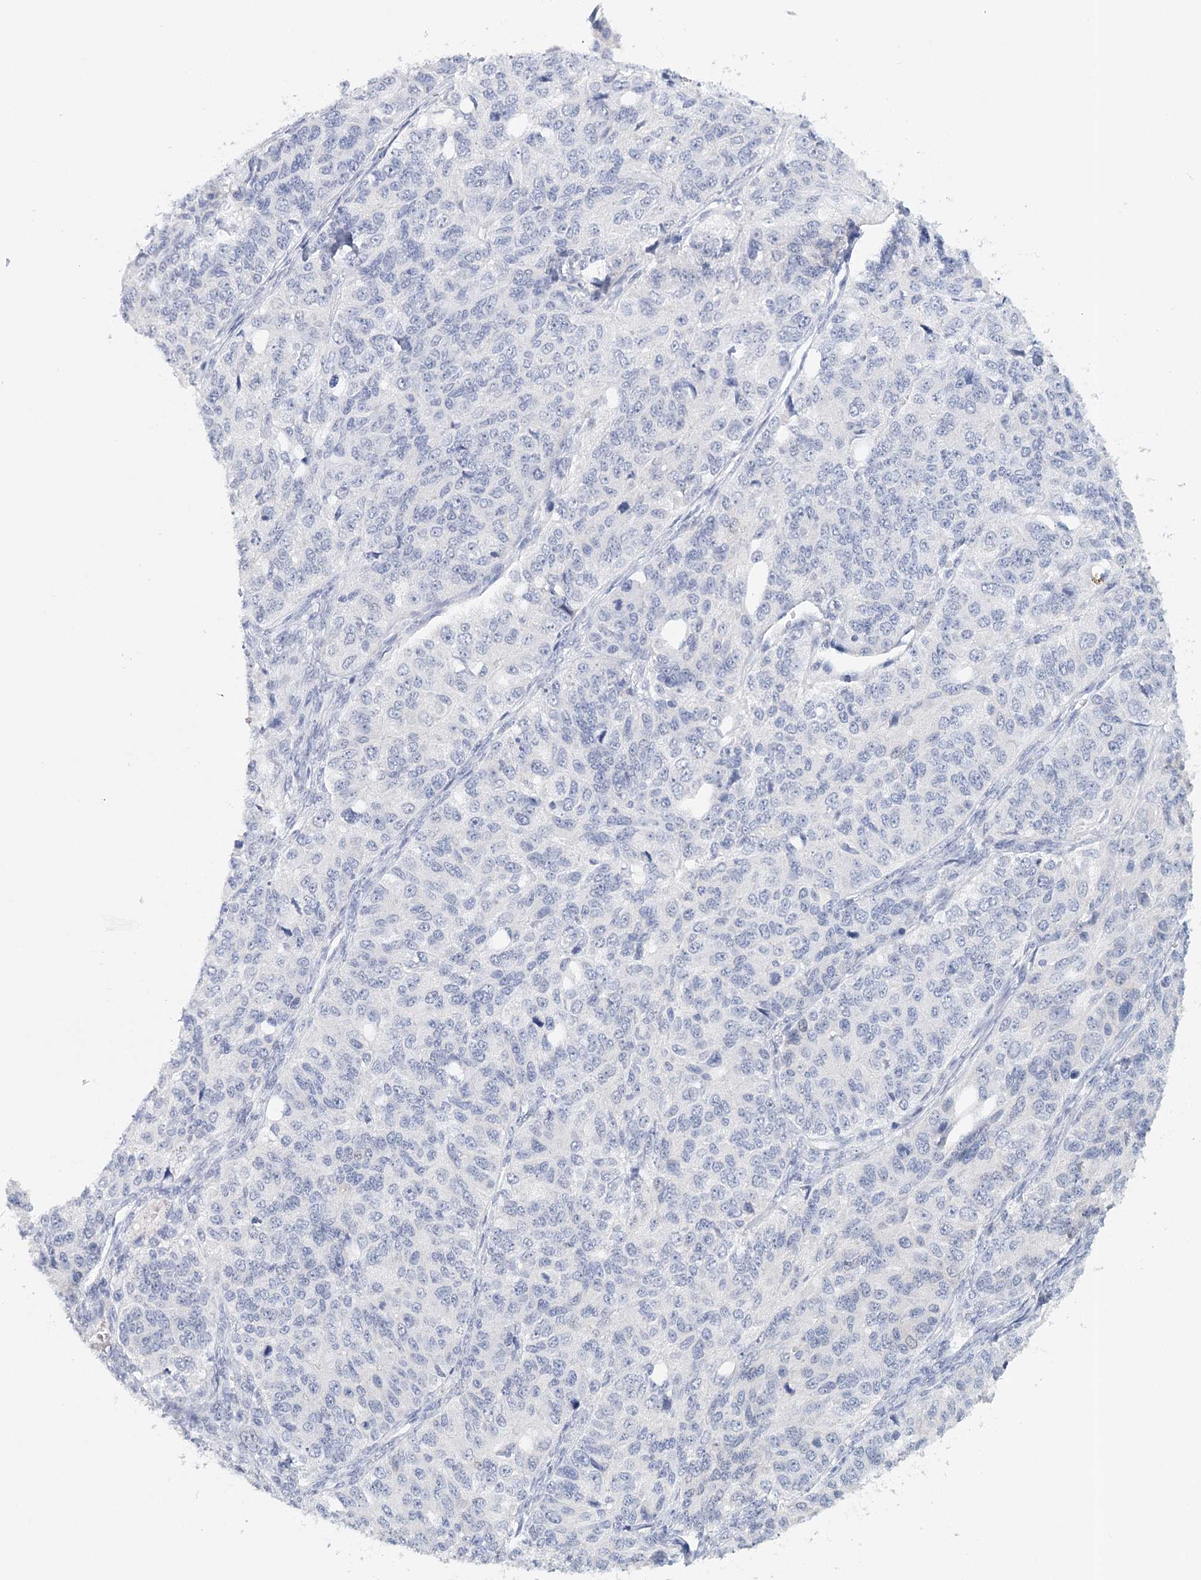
{"staining": {"intensity": "negative", "quantity": "none", "location": "none"}, "tissue": "ovarian cancer", "cell_type": "Tumor cells", "image_type": "cancer", "snomed": [{"axis": "morphology", "description": "Carcinoma, endometroid"}, {"axis": "topography", "description": "Ovary"}], "caption": "The histopathology image exhibits no staining of tumor cells in ovarian endometroid carcinoma. (DAB (3,3'-diaminobenzidine) immunohistochemistry (IHC), high magnification).", "gene": "HSPA4L", "patient": {"sex": "female", "age": 51}}